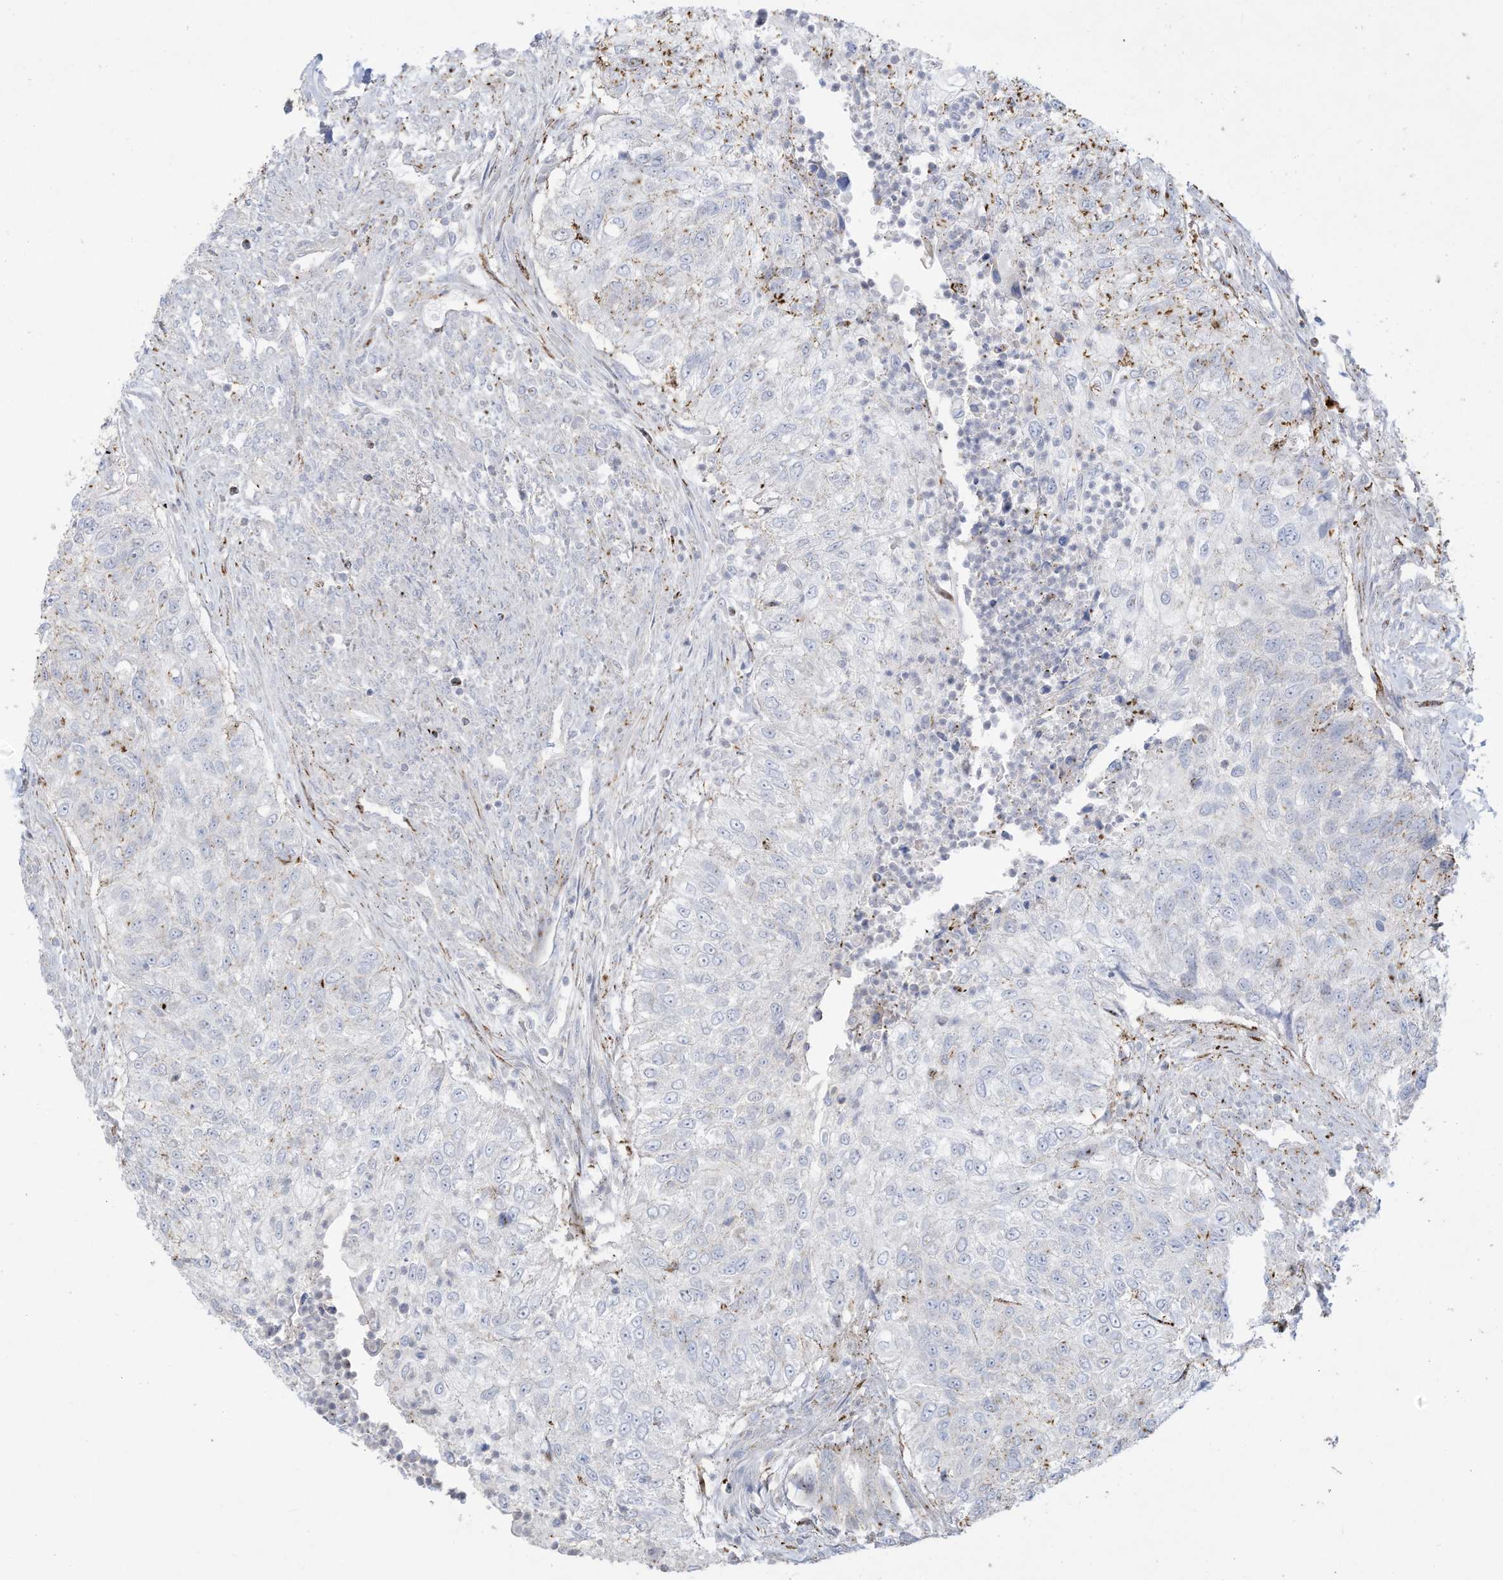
{"staining": {"intensity": "negative", "quantity": "none", "location": "none"}, "tissue": "urothelial cancer", "cell_type": "Tumor cells", "image_type": "cancer", "snomed": [{"axis": "morphology", "description": "Urothelial carcinoma, High grade"}, {"axis": "topography", "description": "Urinary bladder"}], "caption": "This is a histopathology image of immunohistochemistry staining of urothelial cancer, which shows no expression in tumor cells.", "gene": "THNSL2", "patient": {"sex": "female", "age": 60}}